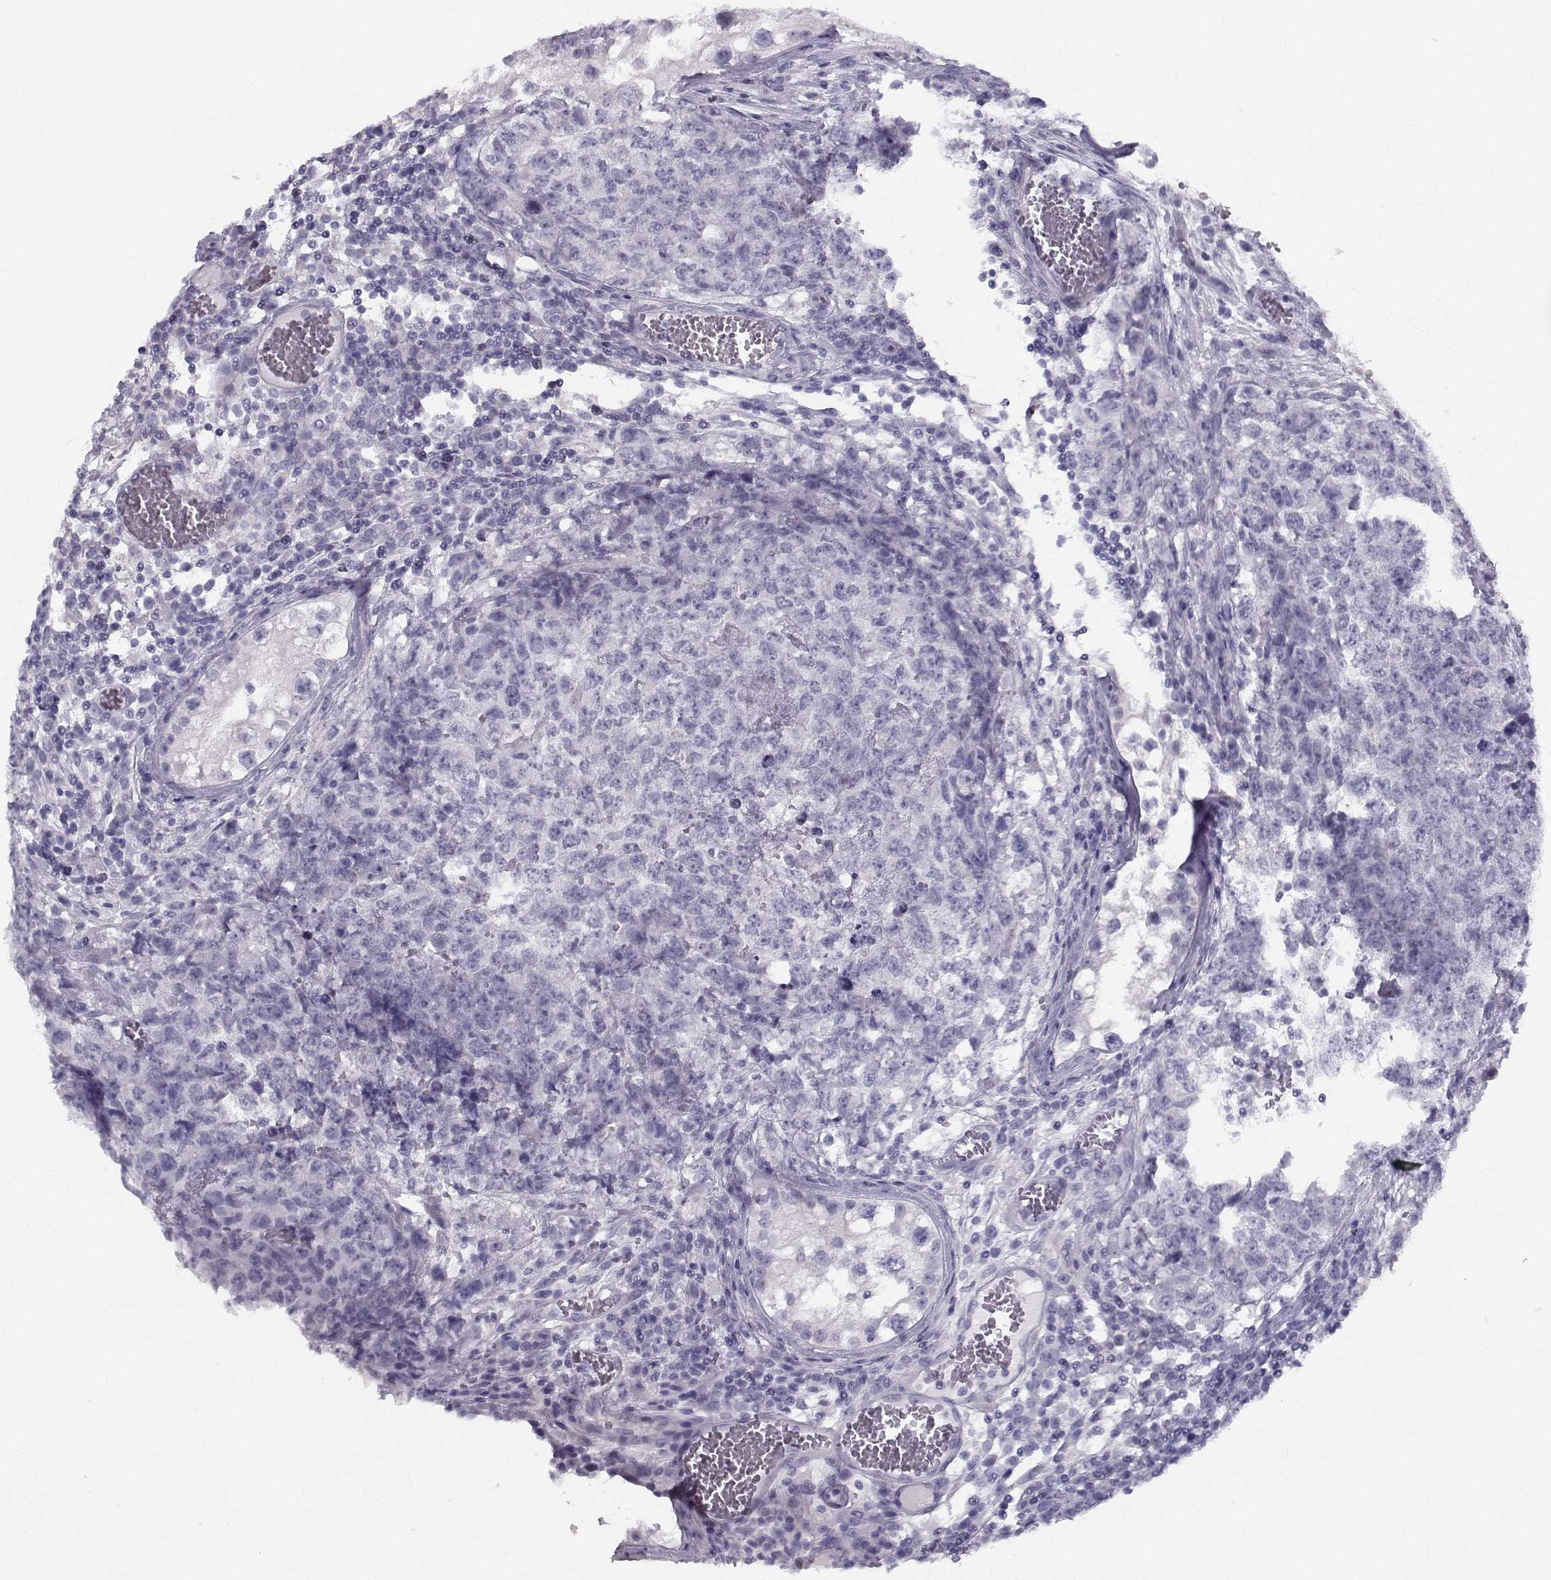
{"staining": {"intensity": "negative", "quantity": "none", "location": "none"}, "tissue": "testis cancer", "cell_type": "Tumor cells", "image_type": "cancer", "snomed": [{"axis": "morphology", "description": "Carcinoma, Embryonal, NOS"}, {"axis": "topography", "description": "Testis"}], "caption": "Immunohistochemistry image of human testis cancer stained for a protein (brown), which reveals no expression in tumor cells.", "gene": "CREB3L3", "patient": {"sex": "male", "age": 23}}